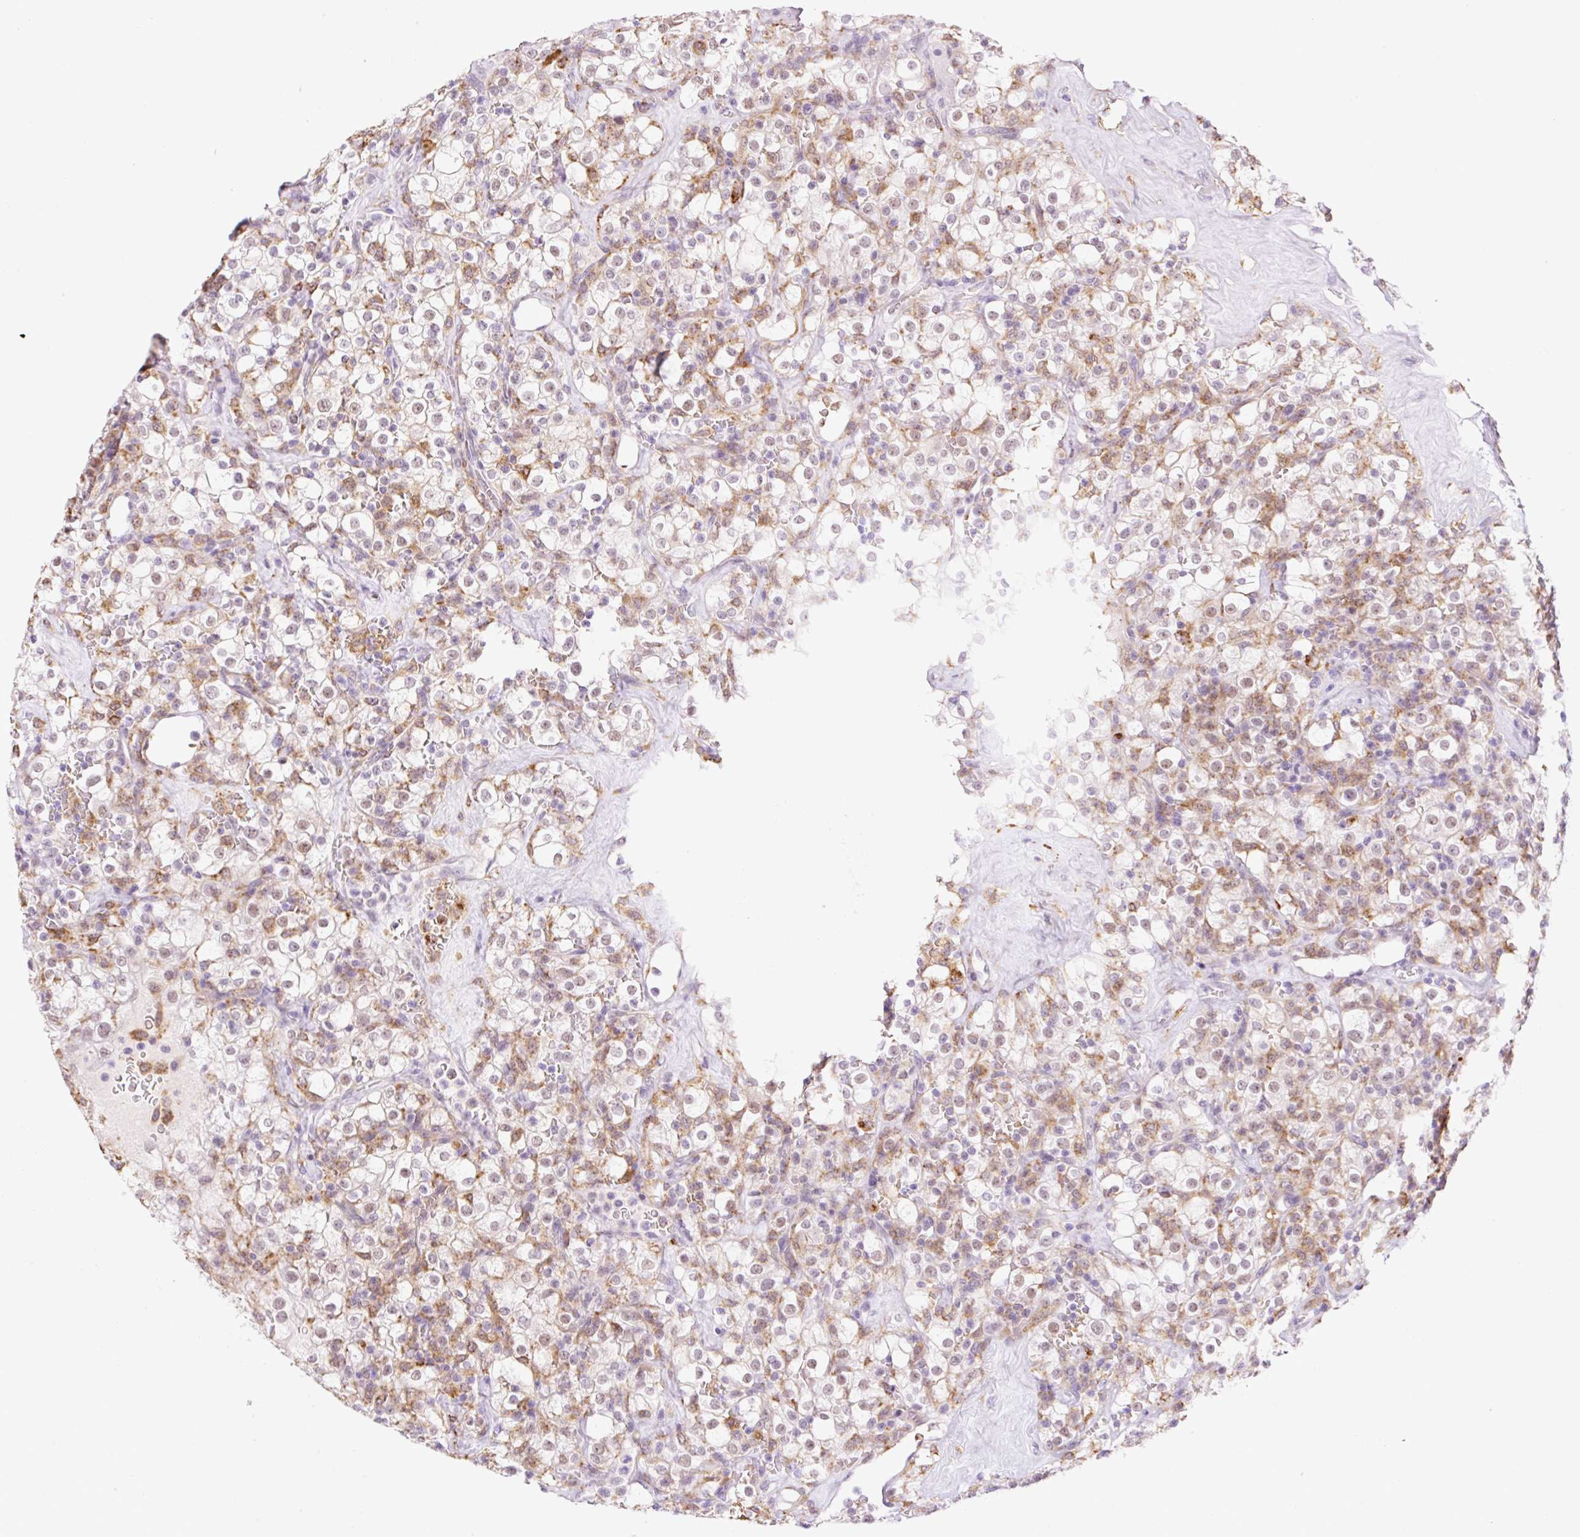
{"staining": {"intensity": "weak", "quantity": "25%-75%", "location": "nuclear"}, "tissue": "renal cancer", "cell_type": "Tumor cells", "image_type": "cancer", "snomed": [{"axis": "morphology", "description": "Adenocarcinoma, NOS"}, {"axis": "topography", "description": "Kidney"}], "caption": "The photomicrograph displays staining of adenocarcinoma (renal), revealing weak nuclear protein staining (brown color) within tumor cells. Using DAB (3,3'-diaminobenzidine) (brown) and hematoxylin (blue) stains, captured at high magnification using brightfield microscopy.", "gene": "PALM3", "patient": {"sex": "female", "age": 74}}